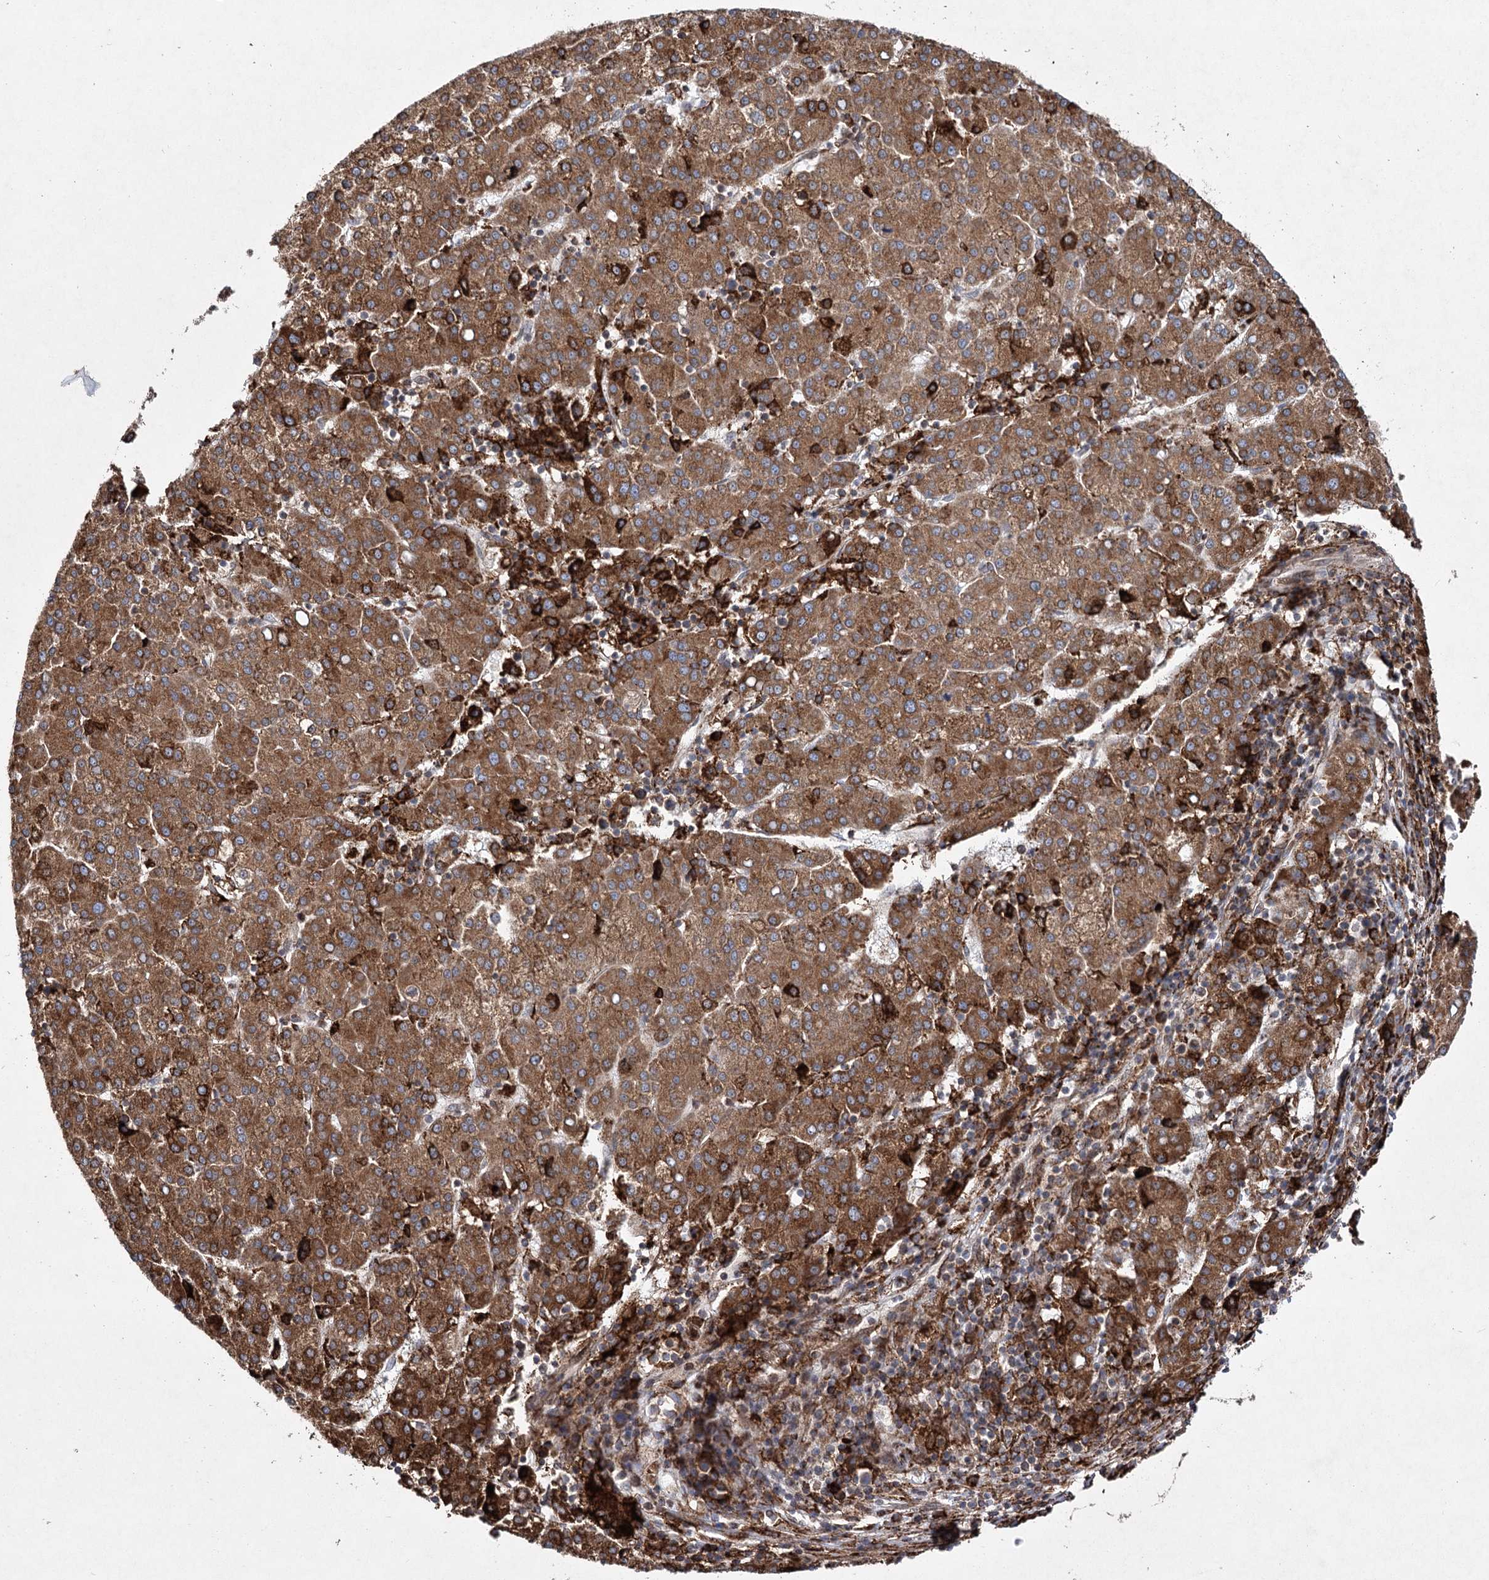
{"staining": {"intensity": "moderate", "quantity": ">75%", "location": "cytoplasmic/membranous"}, "tissue": "liver cancer", "cell_type": "Tumor cells", "image_type": "cancer", "snomed": [{"axis": "morphology", "description": "Carcinoma, Hepatocellular, NOS"}, {"axis": "topography", "description": "Liver"}], "caption": "Immunohistochemistry (DAB (3,3'-diaminobenzidine)) staining of human liver hepatocellular carcinoma shows moderate cytoplasmic/membranous protein staining in about >75% of tumor cells. (Stains: DAB (3,3'-diaminobenzidine) in brown, nuclei in blue, Microscopy: brightfield microscopy at high magnification).", "gene": "DCUN1D4", "patient": {"sex": "female", "age": 58}}